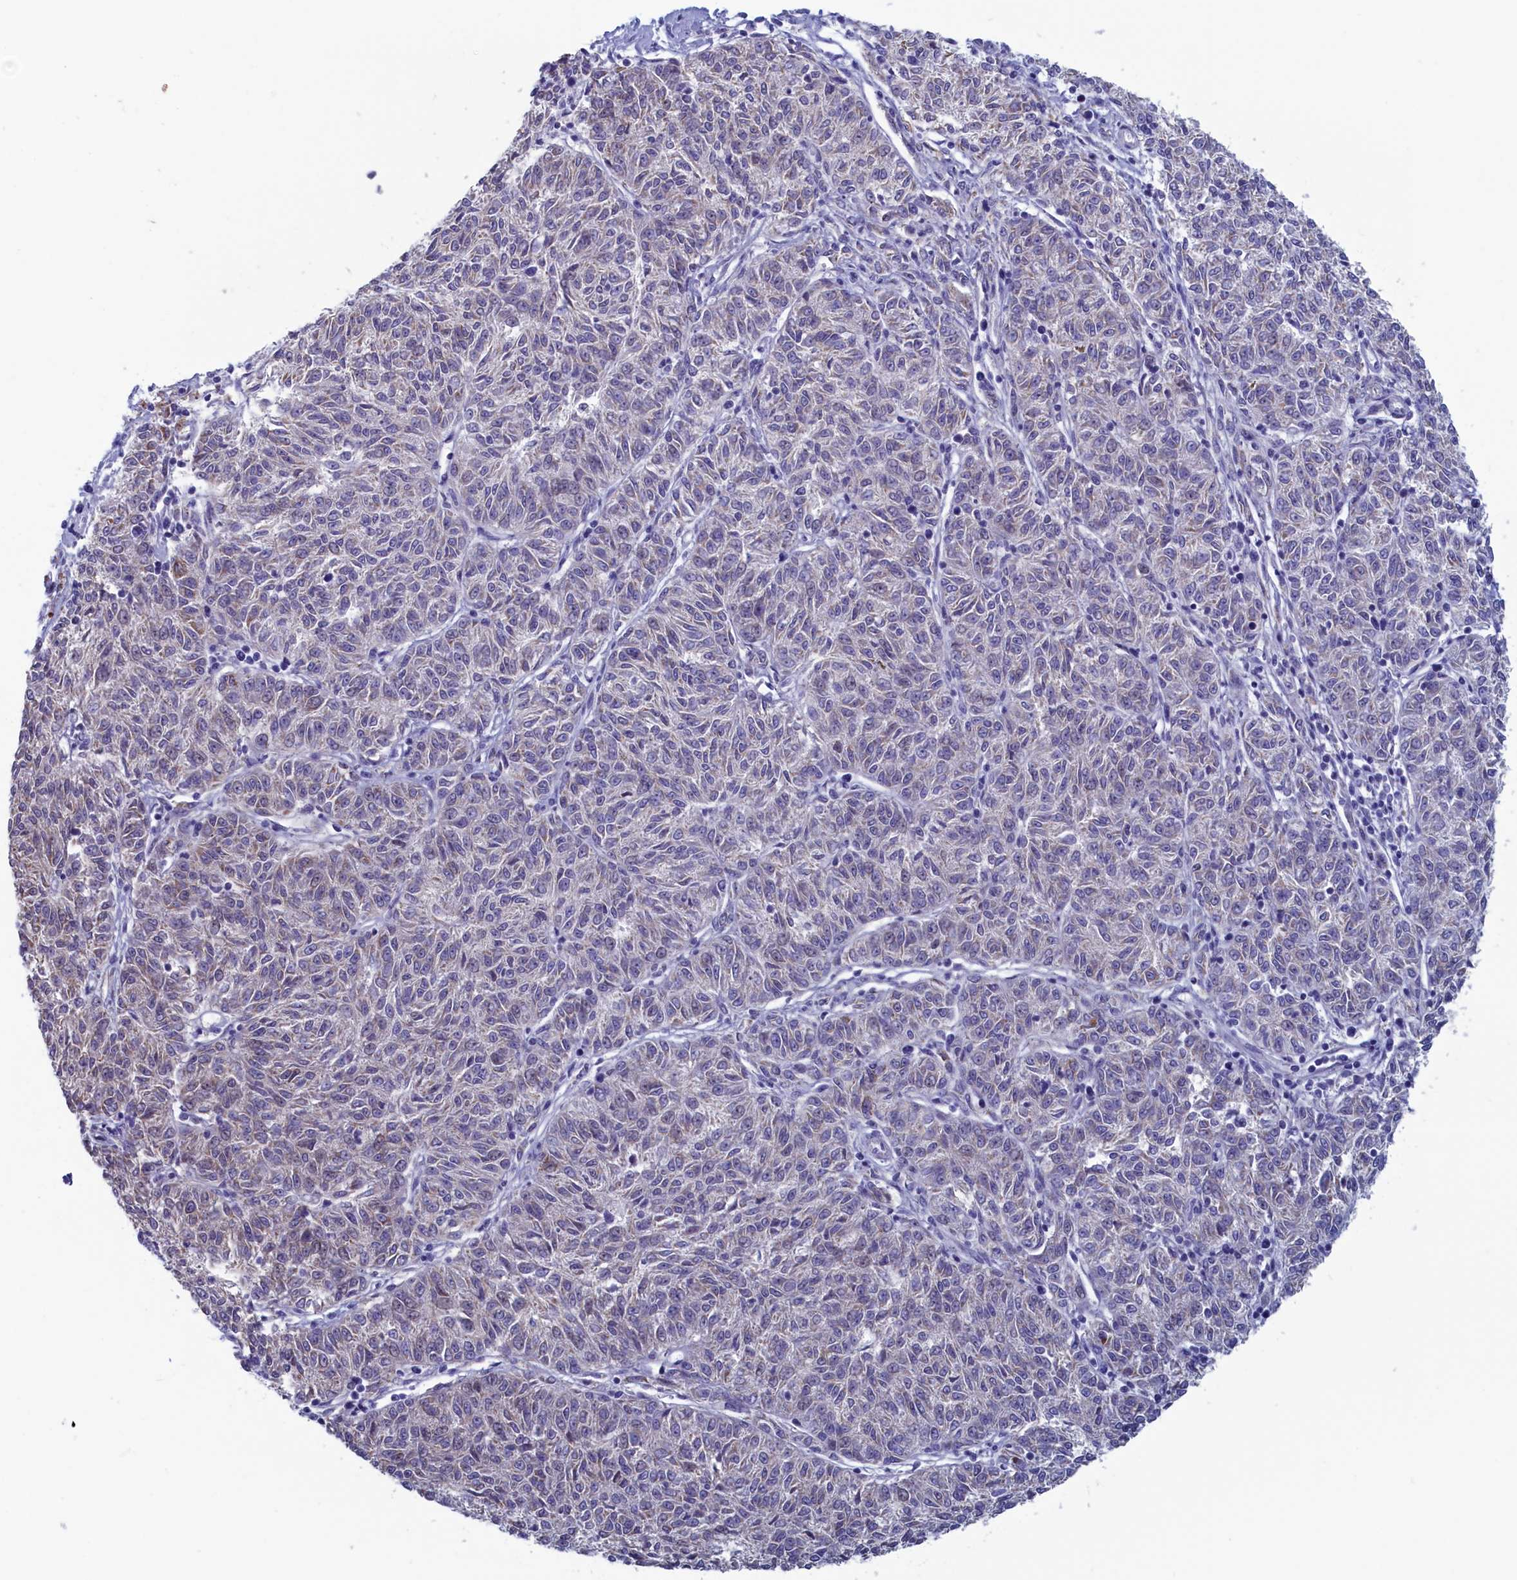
{"staining": {"intensity": "weak", "quantity": "<25%", "location": "cytoplasmic/membranous"}, "tissue": "melanoma", "cell_type": "Tumor cells", "image_type": "cancer", "snomed": [{"axis": "morphology", "description": "Malignant melanoma, NOS"}, {"axis": "topography", "description": "Skin"}], "caption": "Tumor cells are negative for brown protein staining in malignant melanoma.", "gene": "NIBAN3", "patient": {"sex": "female", "age": 72}}